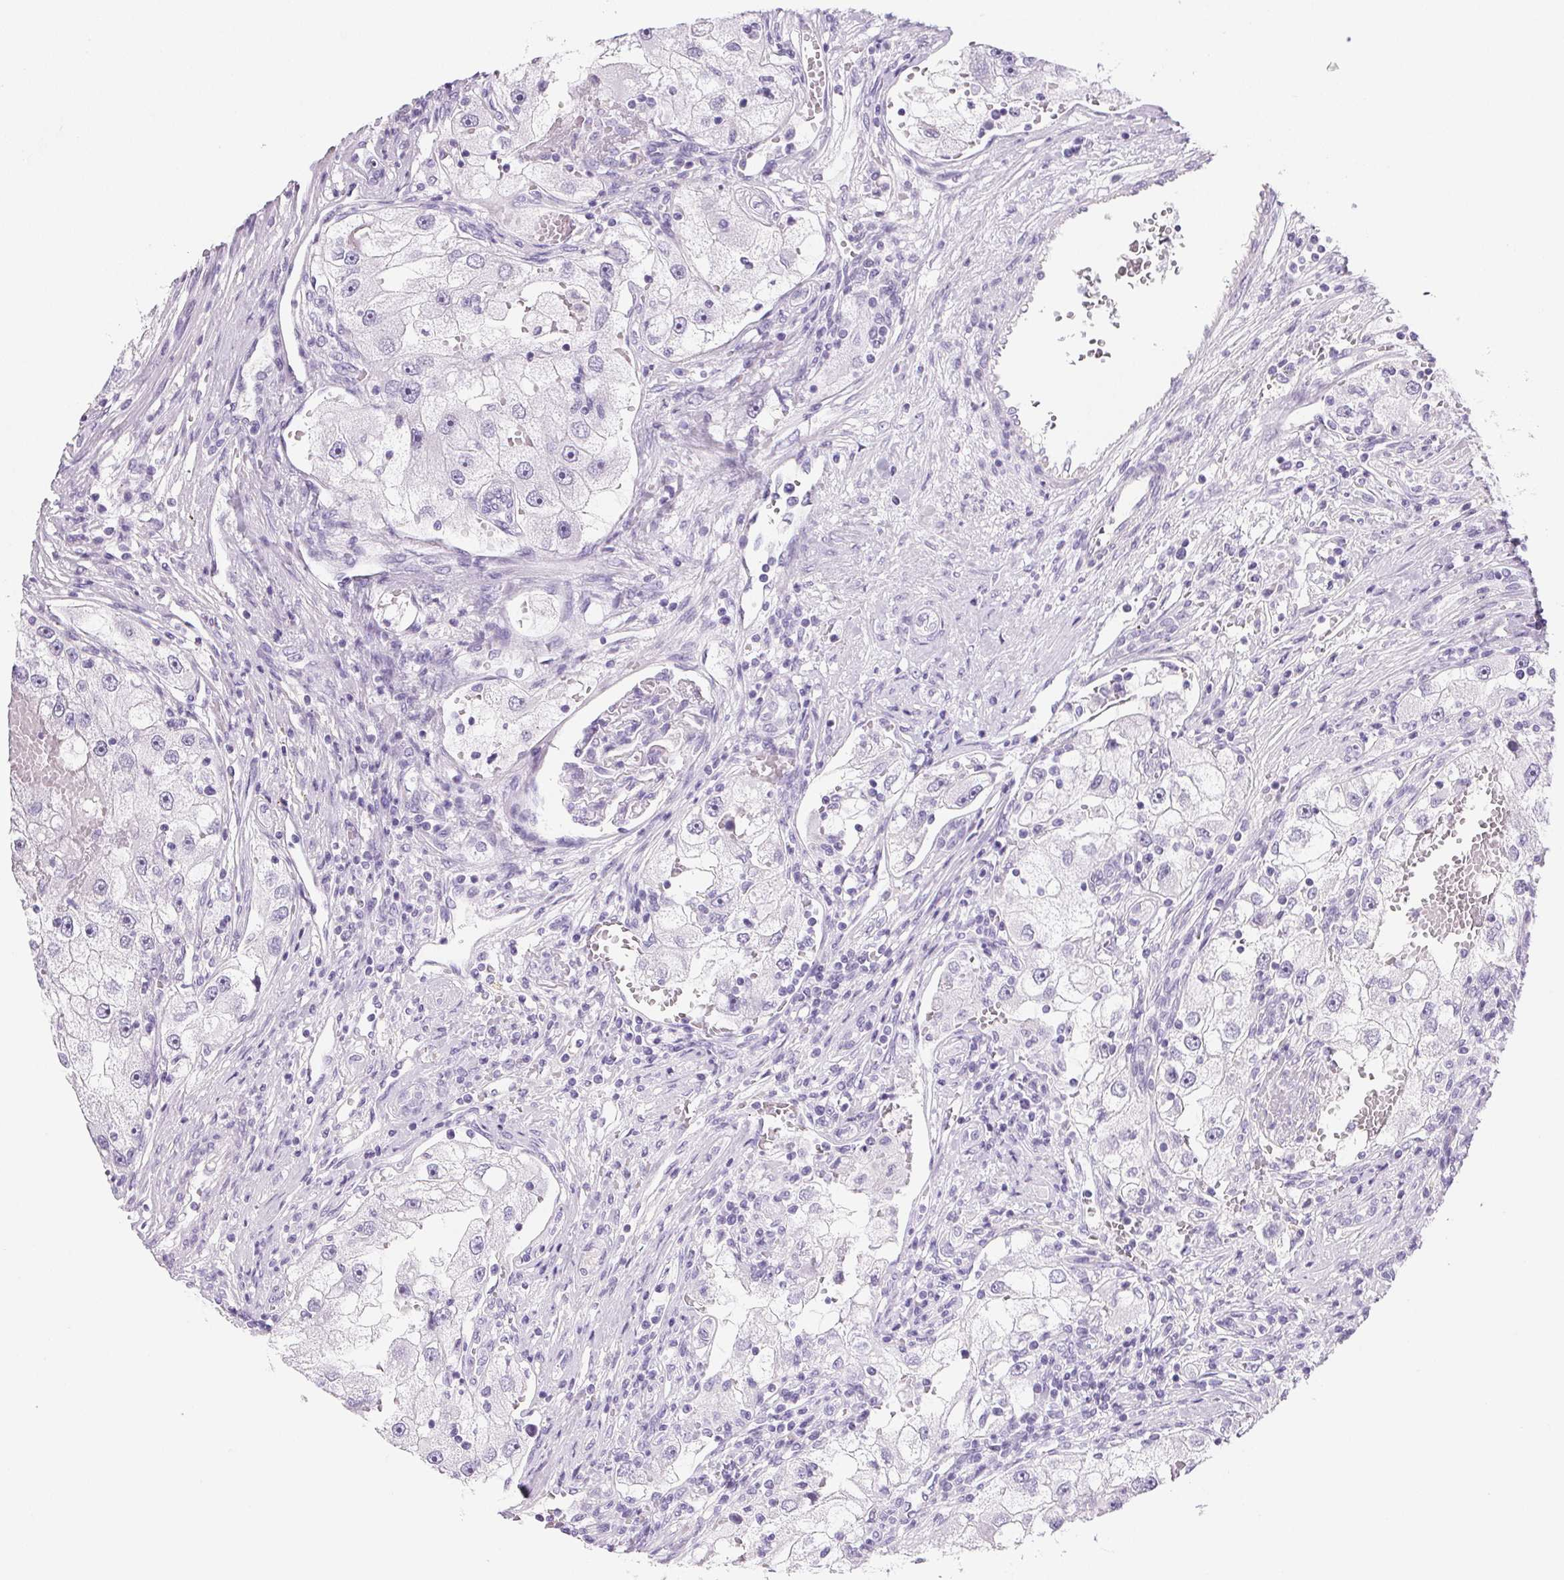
{"staining": {"intensity": "negative", "quantity": "none", "location": "none"}, "tissue": "renal cancer", "cell_type": "Tumor cells", "image_type": "cancer", "snomed": [{"axis": "morphology", "description": "Adenocarcinoma, NOS"}, {"axis": "topography", "description": "Kidney"}], "caption": "Immunohistochemistry (IHC) image of neoplastic tissue: renal cancer (adenocarcinoma) stained with DAB reveals no significant protein positivity in tumor cells.", "gene": "PRSS3", "patient": {"sex": "male", "age": 63}}